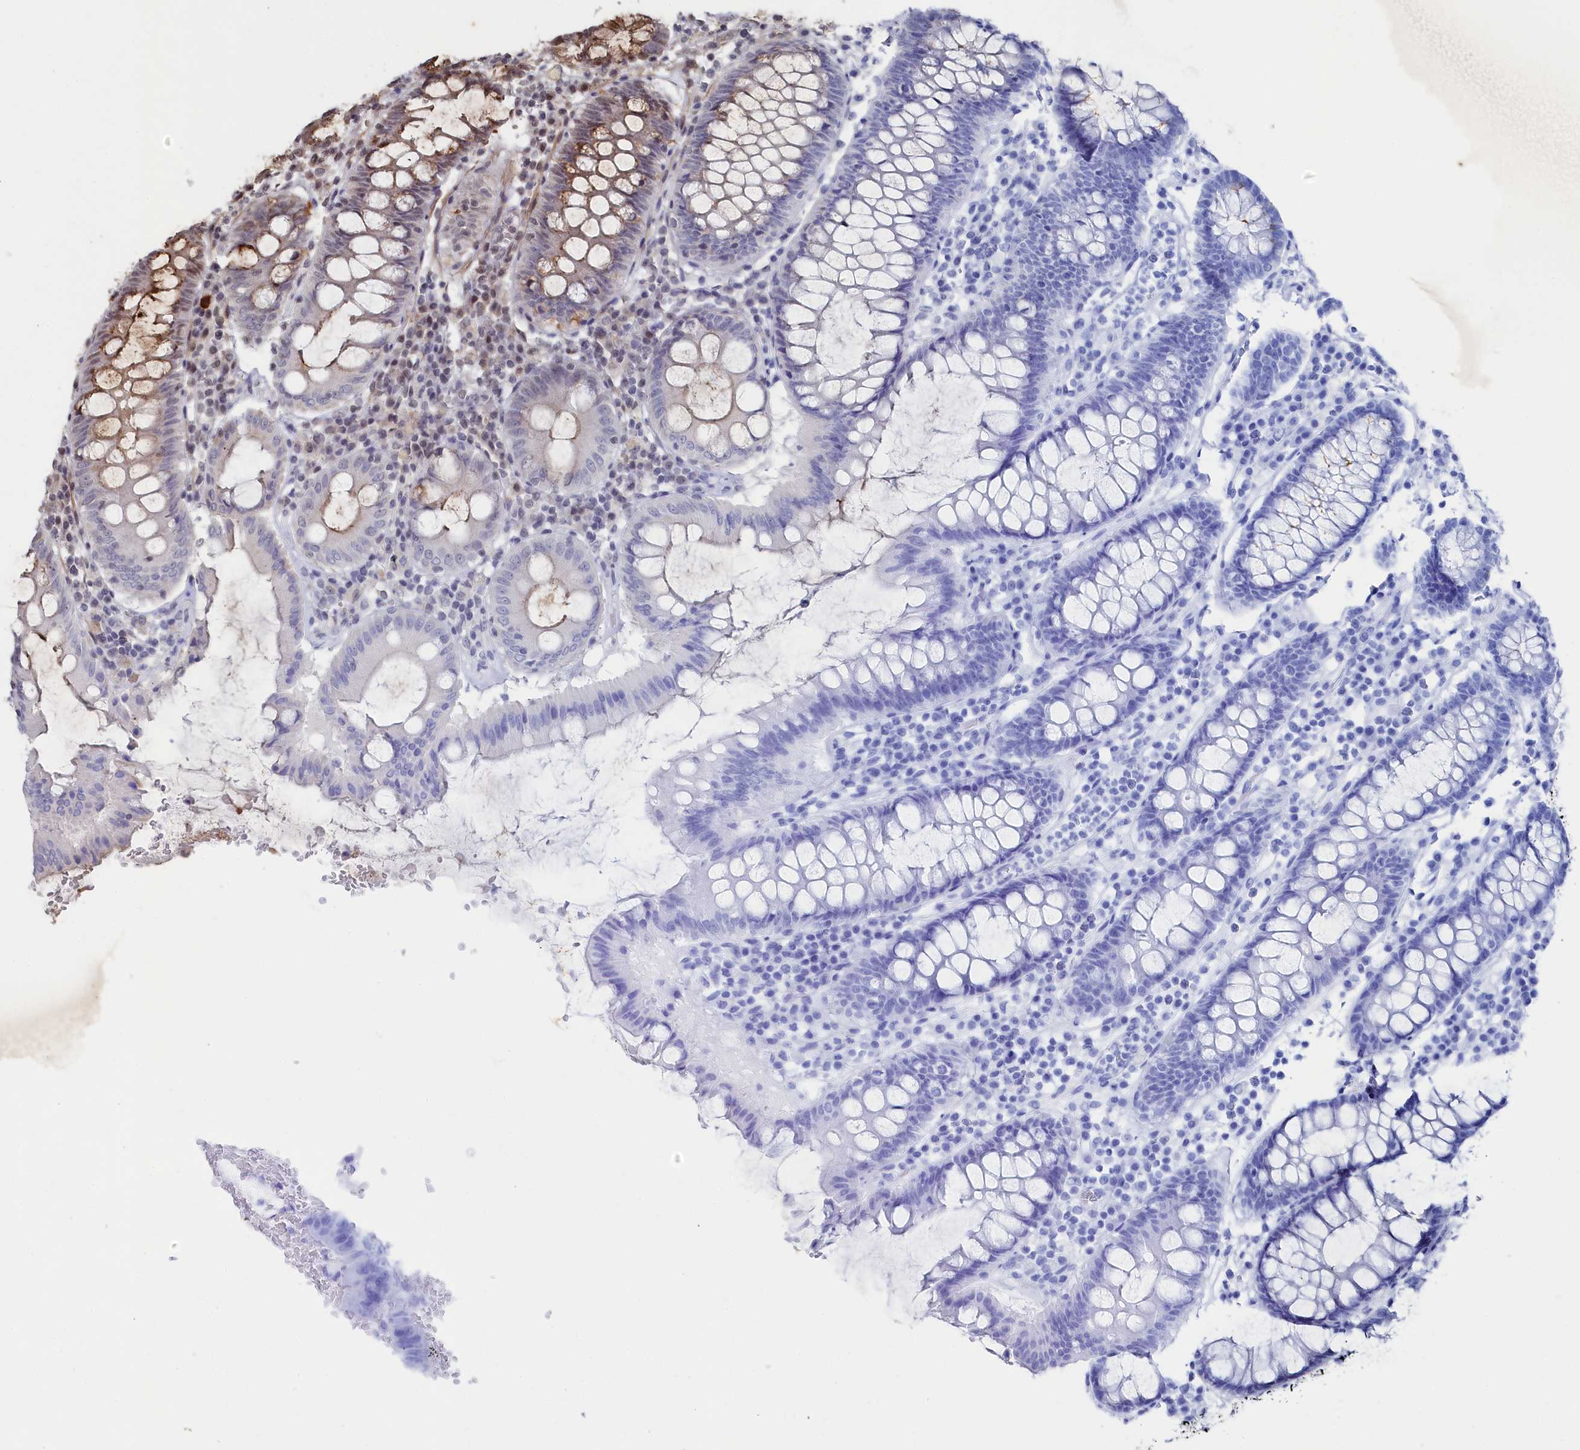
{"staining": {"intensity": "moderate", "quantity": "25%-75%", "location": "cytoplasmic/membranous,nuclear"}, "tissue": "colorectal cancer", "cell_type": "Tumor cells", "image_type": "cancer", "snomed": [{"axis": "morphology", "description": "Normal tissue, NOS"}, {"axis": "morphology", "description": "Adenocarcinoma, NOS"}, {"axis": "topography", "description": "Colon"}], "caption": "Immunohistochemistry micrograph of neoplastic tissue: adenocarcinoma (colorectal) stained using IHC reveals medium levels of moderate protein expression localized specifically in the cytoplasmic/membranous and nuclear of tumor cells, appearing as a cytoplasmic/membranous and nuclear brown color.", "gene": "TIGD4", "patient": {"sex": "female", "age": 75}}